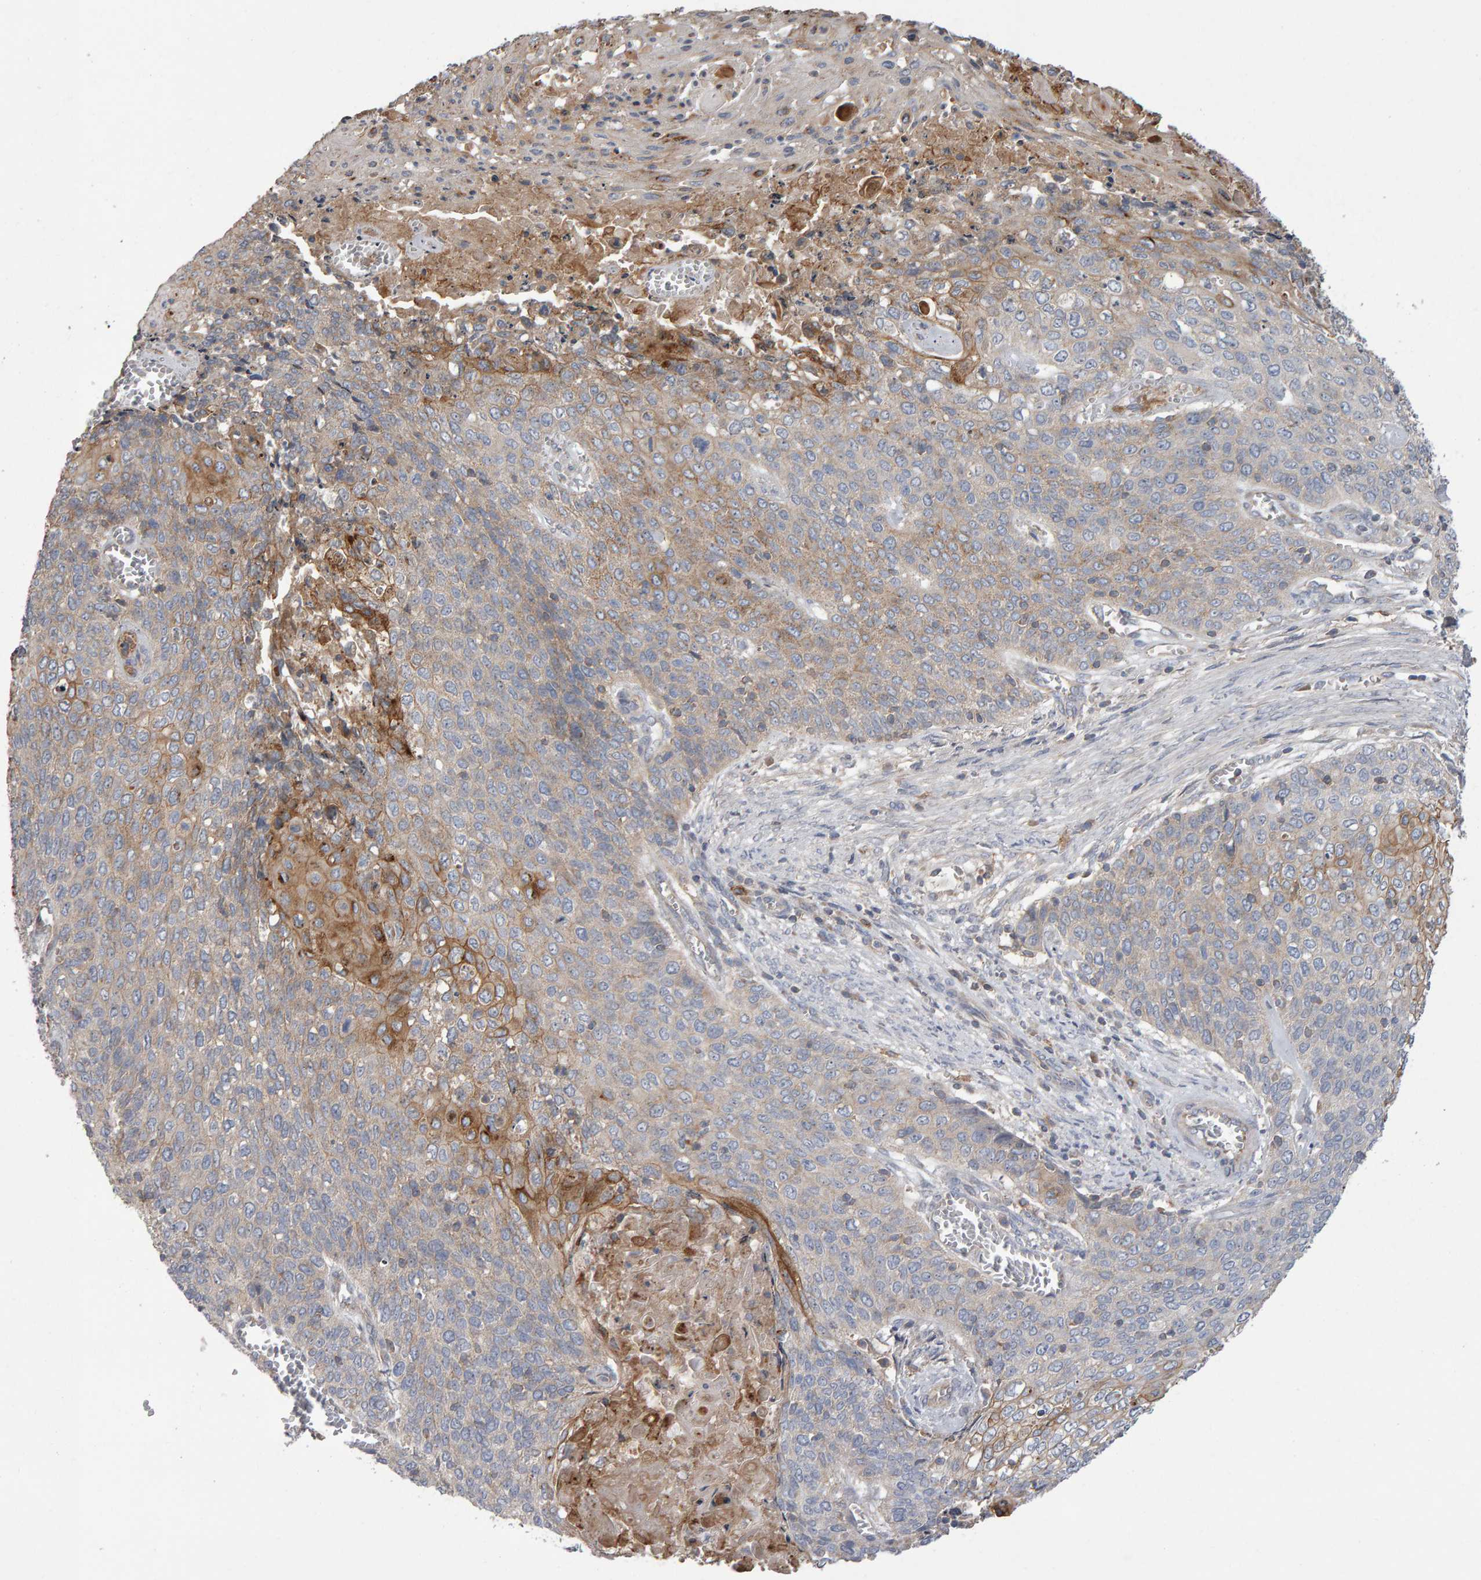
{"staining": {"intensity": "moderate", "quantity": "25%-75%", "location": "cytoplasmic/membranous"}, "tissue": "cervical cancer", "cell_type": "Tumor cells", "image_type": "cancer", "snomed": [{"axis": "morphology", "description": "Squamous cell carcinoma, NOS"}, {"axis": "topography", "description": "Cervix"}], "caption": "Protein staining of cervical cancer (squamous cell carcinoma) tissue reveals moderate cytoplasmic/membranous expression in approximately 25%-75% of tumor cells.", "gene": "PGS1", "patient": {"sex": "female", "age": 39}}